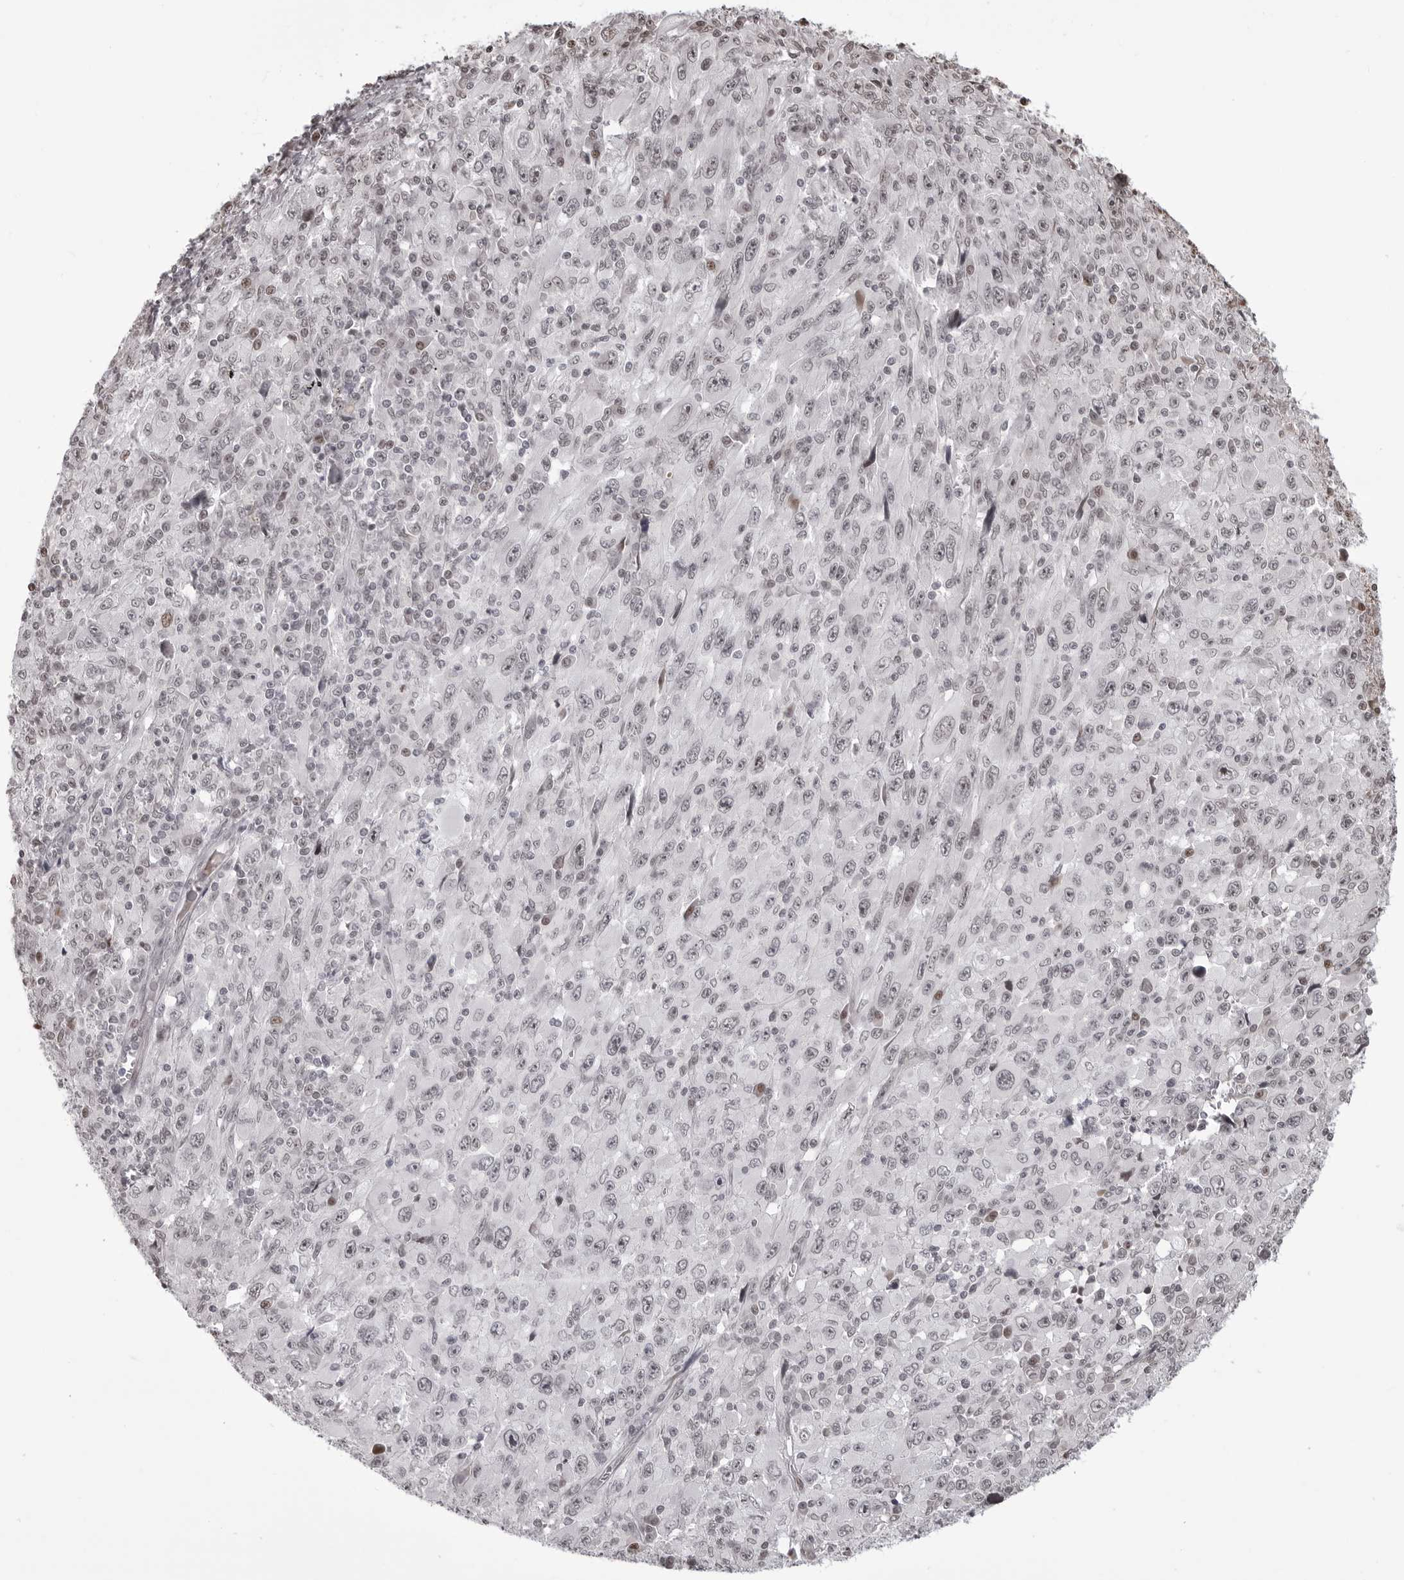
{"staining": {"intensity": "negative", "quantity": "none", "location": "none"}, "tissue": "melanoma", "cell_type": "Tumor cells", "image_type": "cancer", "snomed": [{"axis": "morphology", "description": "Malignant melanoma, Metastatic site"}, {"axis": "topography", "description": "Skin"}], "caption": "A high-resolution image shows IHC staining of malignant melanoma (metastatic site), which demonstrates no significant staining in tumor cells.", "gene": "PHF3", "patient": {"sex": "female", "age": 56}}